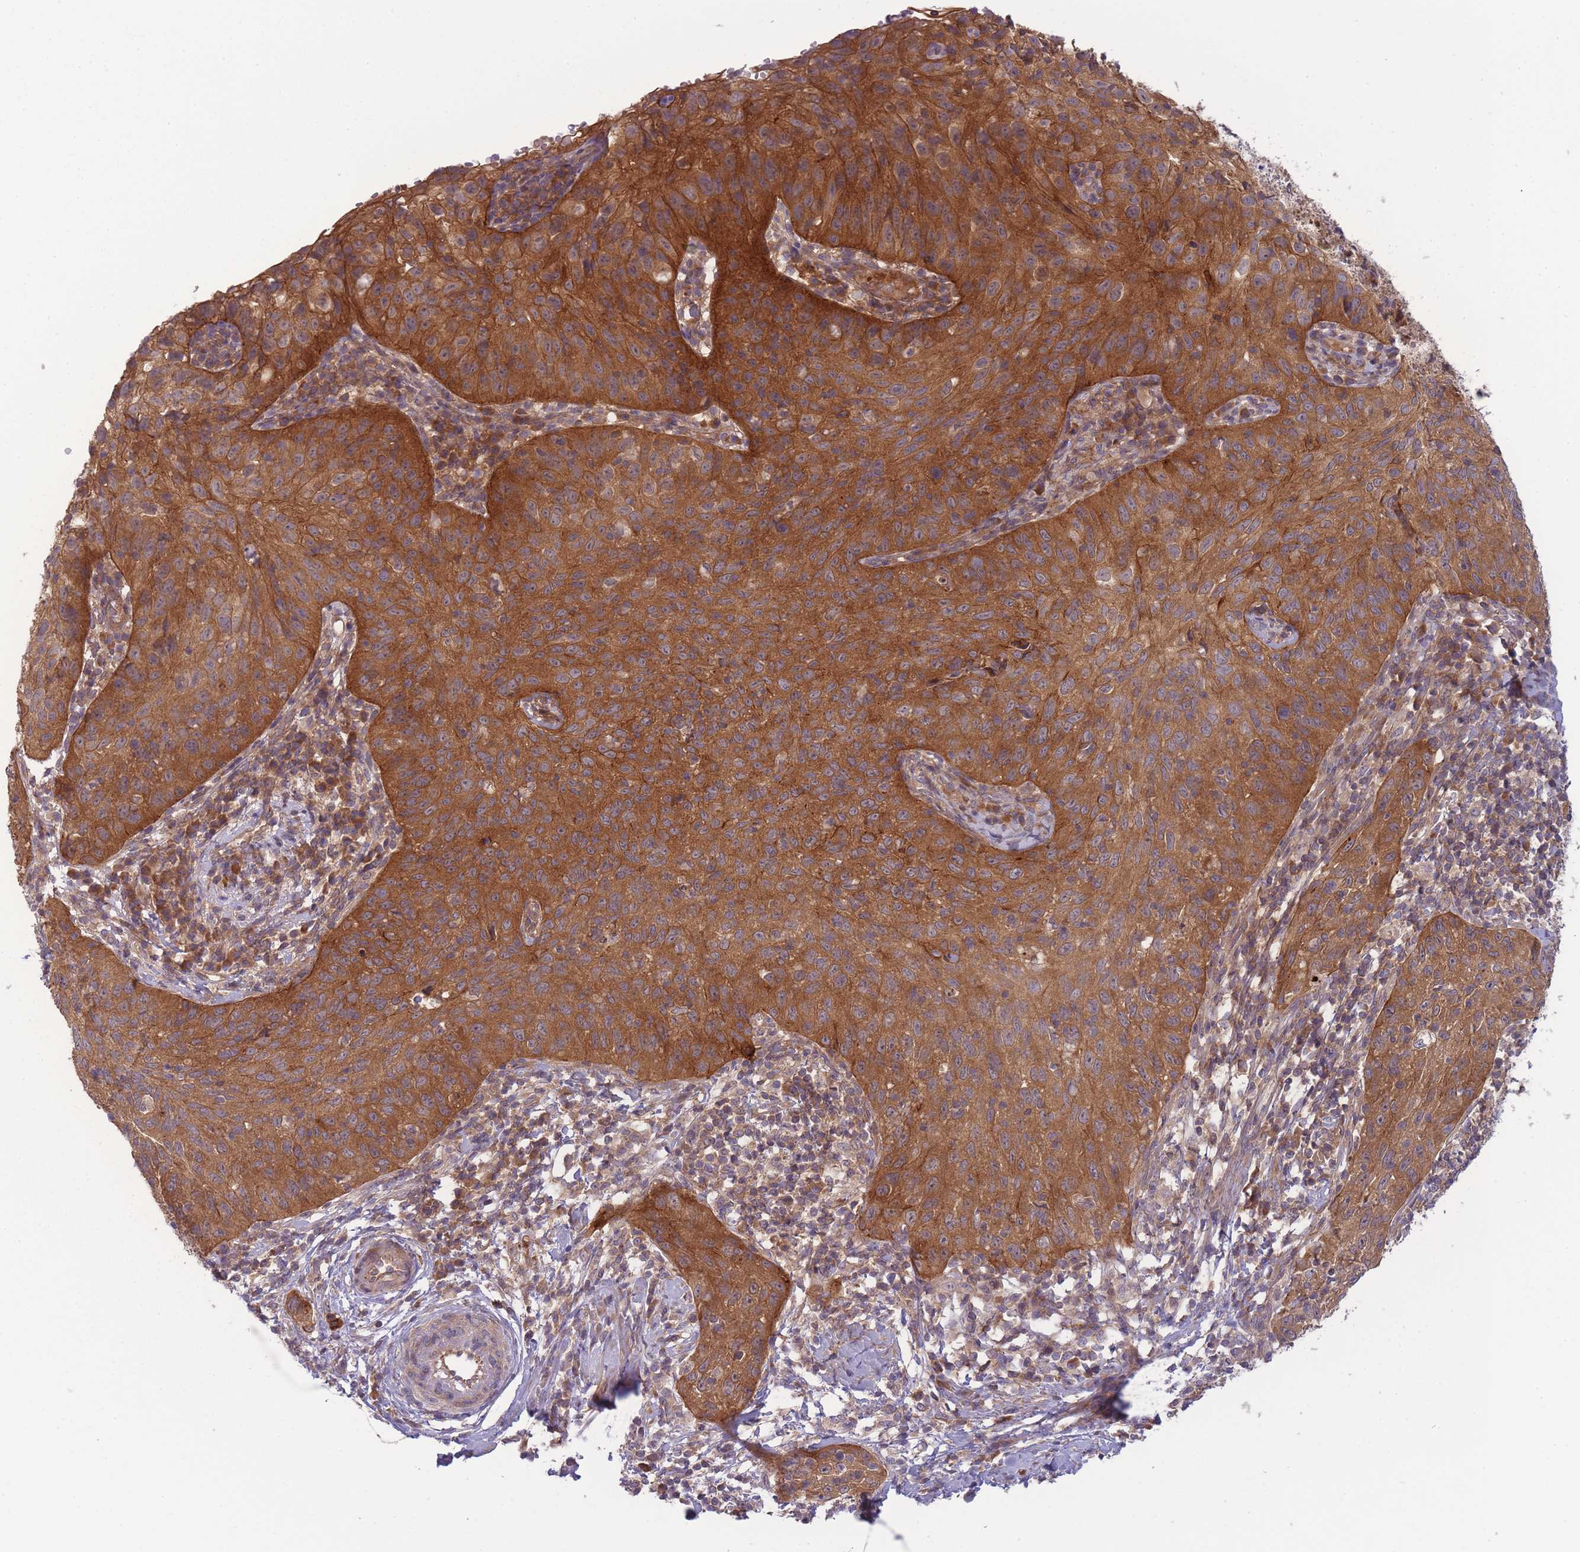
{"staining": {"intensity": "strong", "quantity": ">75%", "location": "cytoplasmic/membranous"}, "tissue": "cervical cancer", "cell_type": "Tumor cells", "image_type": "cancer", "snomed": [{"axis": "morphology", "description": "Squamous cell carcinoma, NOS"}, {"axis": "topography", "description": "Cervix"}], "caption": "Protein analysis of cervical cancer tissue displays strong cytoplasmic/membranous staining in about >75% of tumor cells.", "gene": "PFDN6", "patient": {"sex": "female", "age": 30}}